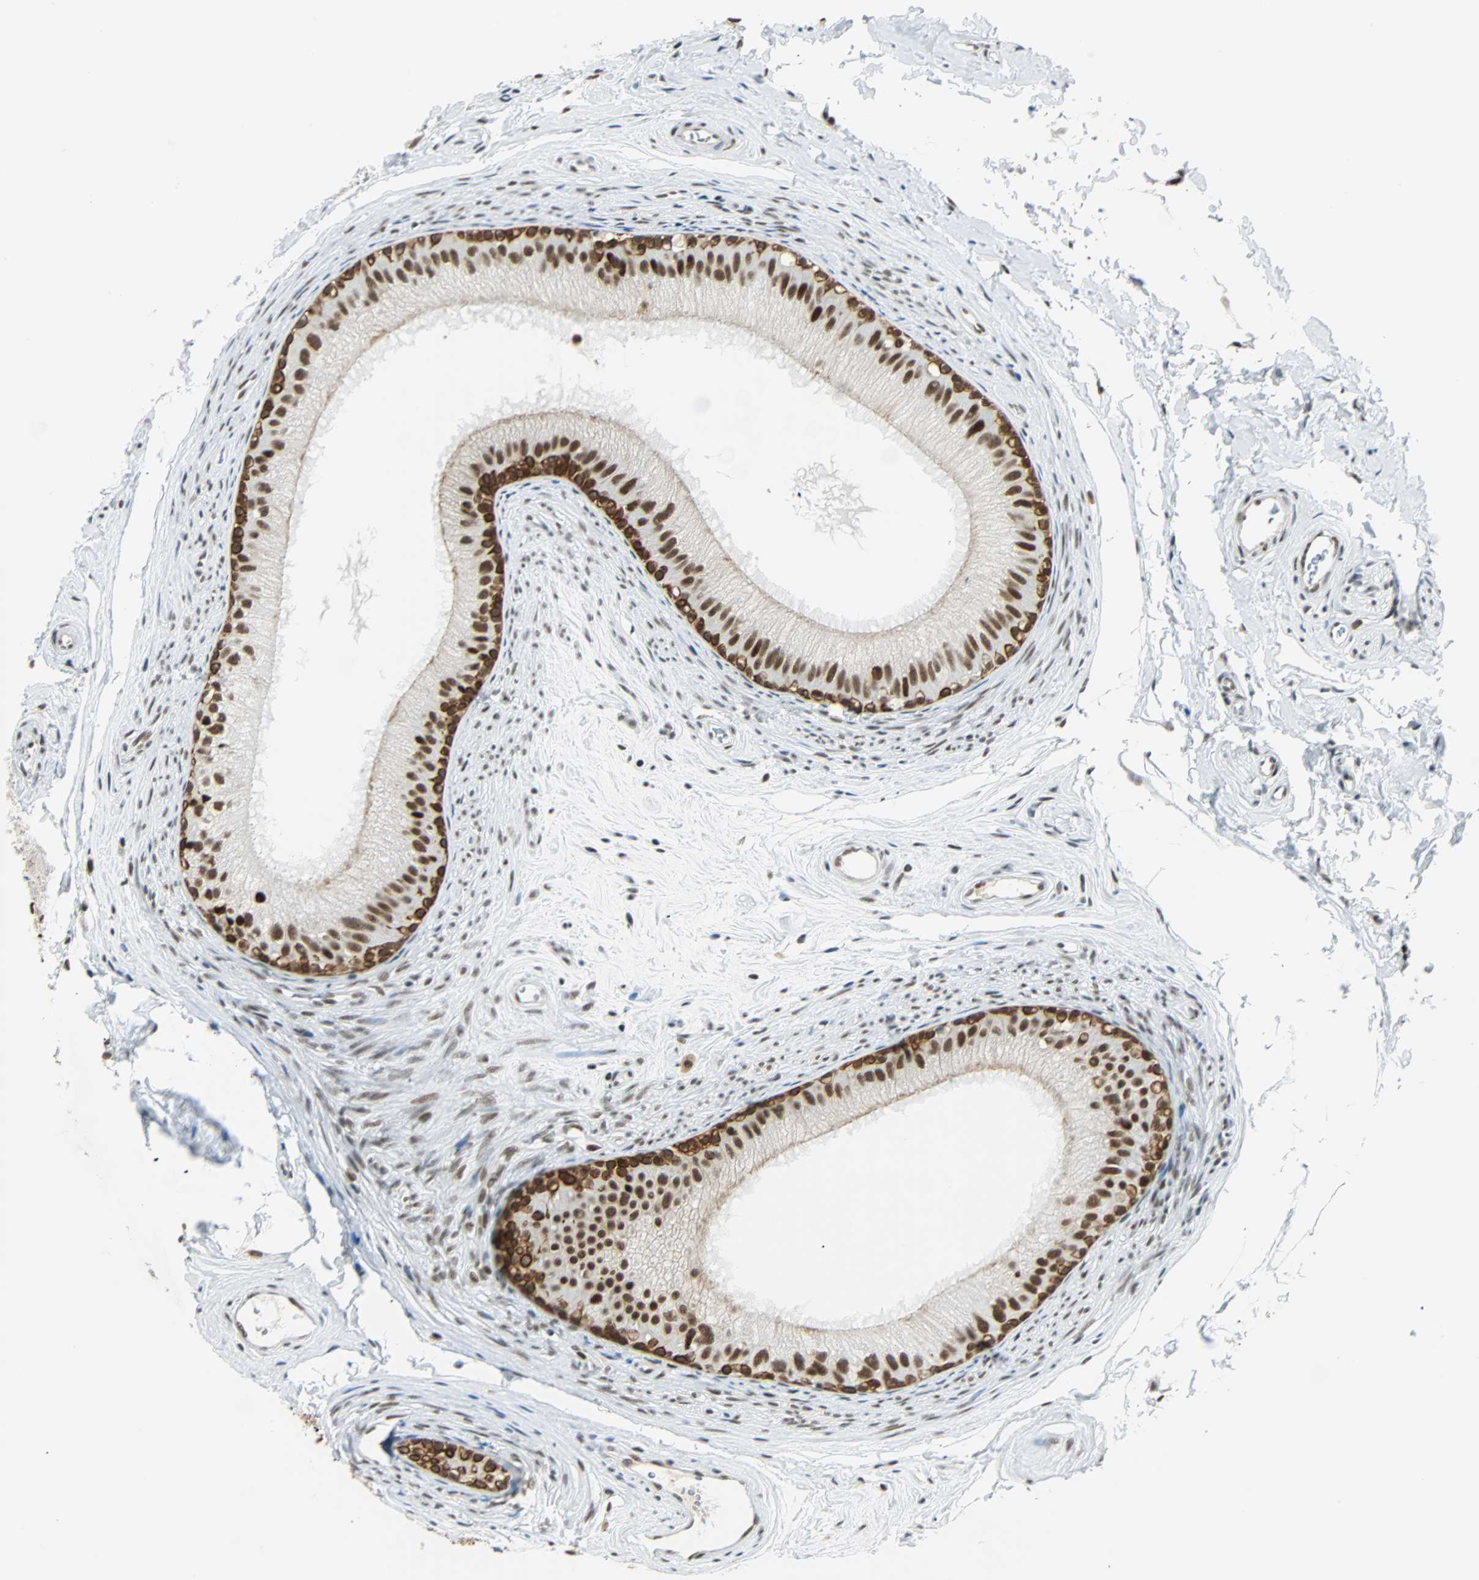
{"staining": {"intensity": "strong", "quantity": ">75%", "location": "nuclear"}, "tissue": "epididymis", "cell_type": "Glandular cells", "image_type": "normal", "snomed": [{"axis": "morphology", "description": "Normal tissue, NOS"}, {"axis": "topography", "description": "Epididymis"}], "caption": "DAB immunohistochemical staining of normal human epididymis exhibits strong nuclear protein positivity in about >75% of glandular cells. Nuclei are stained in blue.", "gene": "NELFE", "patient": {"sex": "male", "age": 56}}